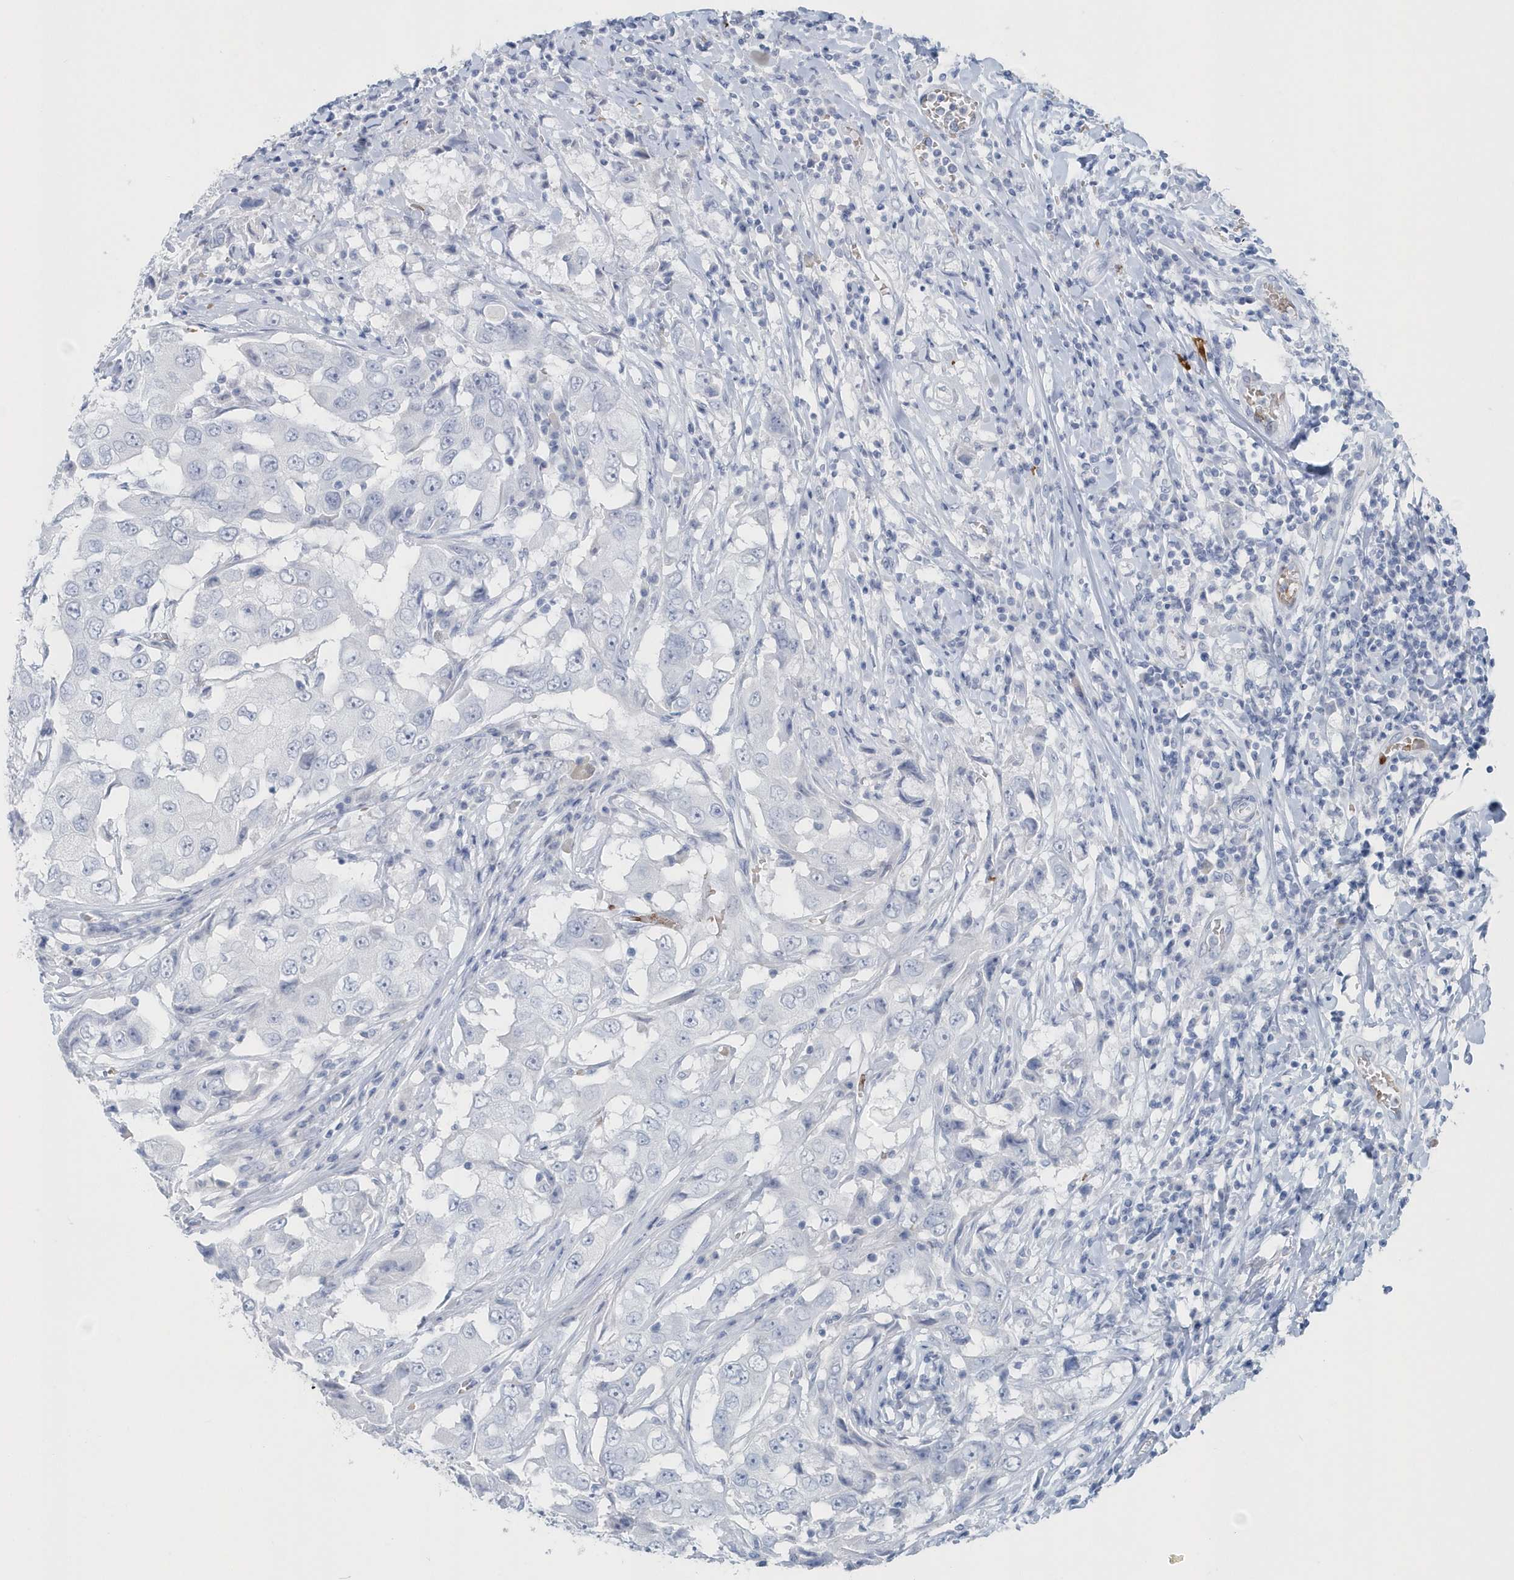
{"staining": {"intensity": "negative", "quantity": "none", "location": "none"}, "tissue": "breast cancer", "cell_type": "Tumor cells", "image_type": "cancer", "snomed": [{"axis": "morphology", "description": "Duct carcinoma"}, {"axis": "topography", "description": "Breast"}], "caption": "Breast intraductal carcinoma stained for a protein using IHC demonstrates no positivity tumor cells.", "gene": "HBA2", "patient": {"sex": "female", "age": 27}}